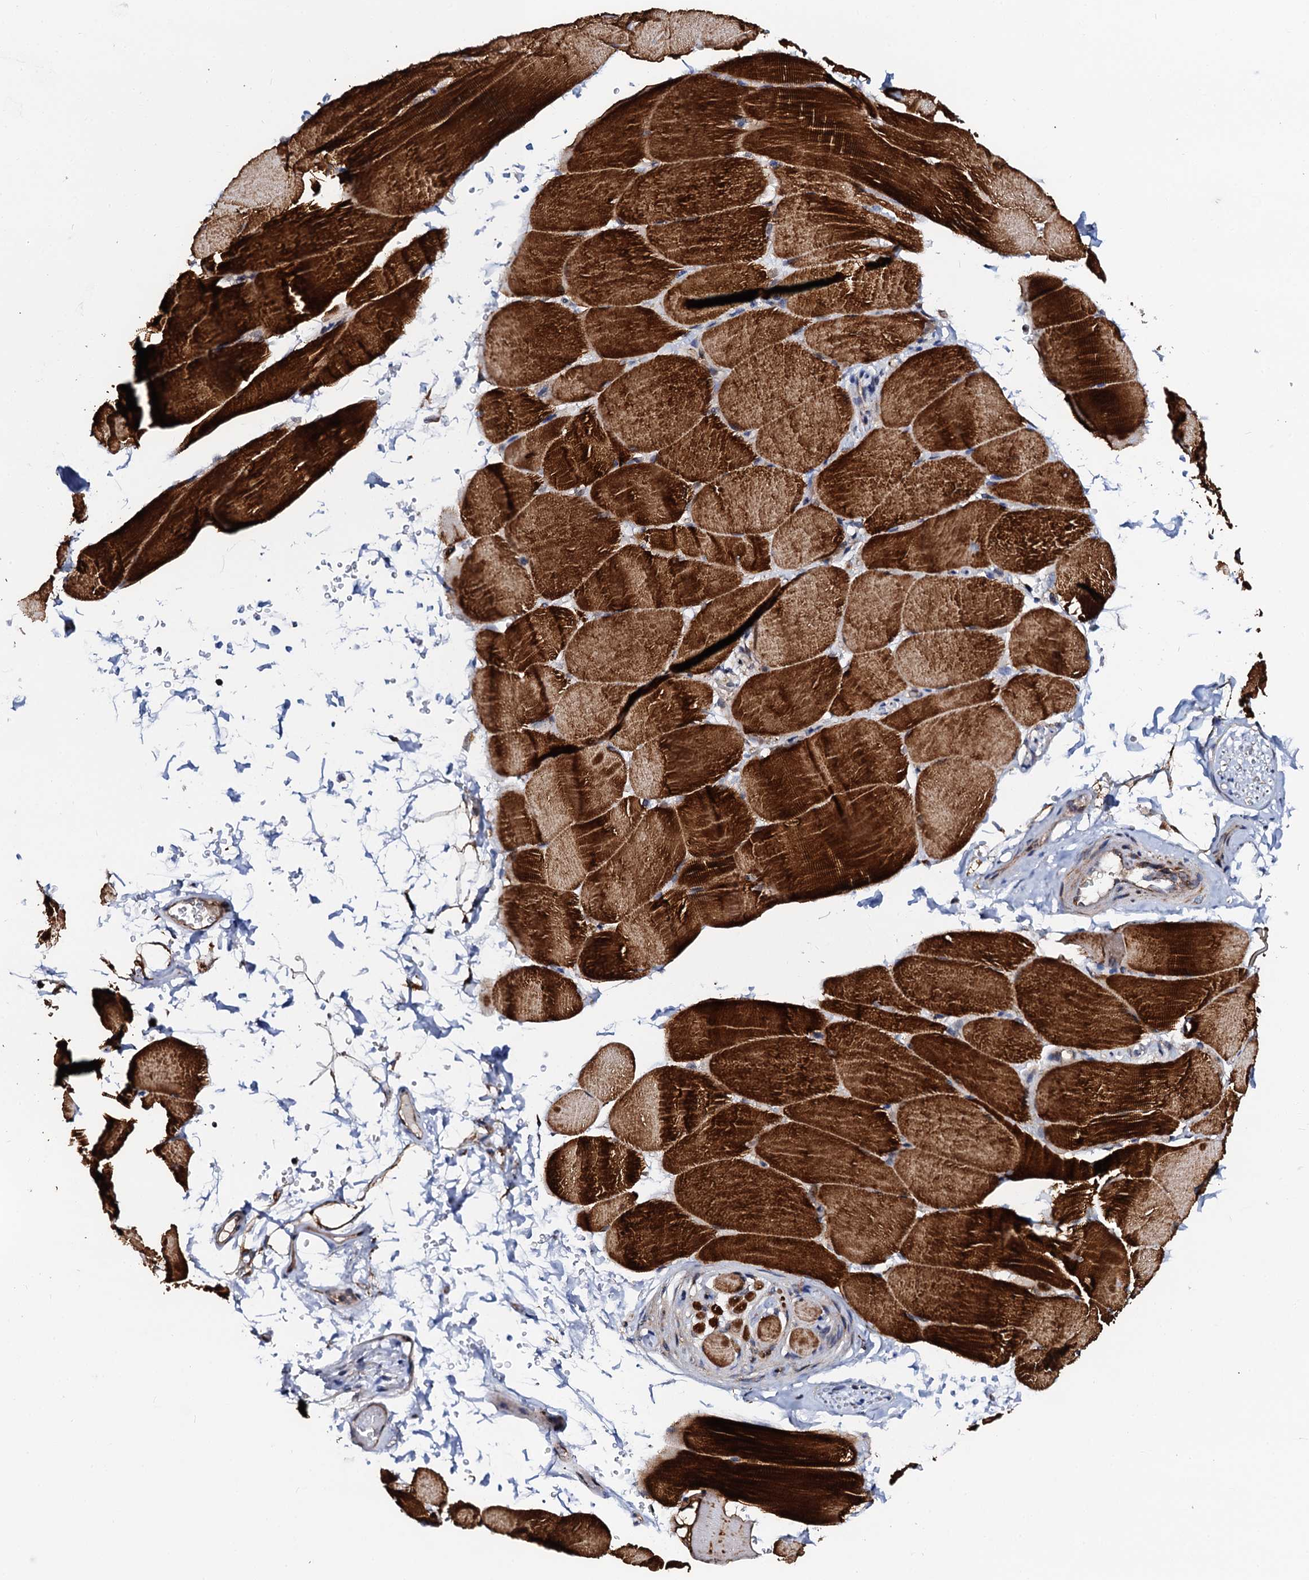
{"staining": {"intensity": "strong", "quantity": ">75%", "location": "cytoplasmic/membranous"}, "tissue": "skeletal muscle", "cell_type": "Myocytes", "image_type": "normal", "snomed": [{"axis": "morphology", "description": "Normal tissue, NOS"}, {"axis": "topography", "description": "Skeletal muscle"}, {"axis": "topography", "description": "Parathyroid gland"}], "caption": "Myocytes show high levels of strong cytoplasmic/membranous expression in about >75% of cells in normal human skeletal muscle.", "gene": "UBE3C", "patient": {"sex": "female", "age": 37}}